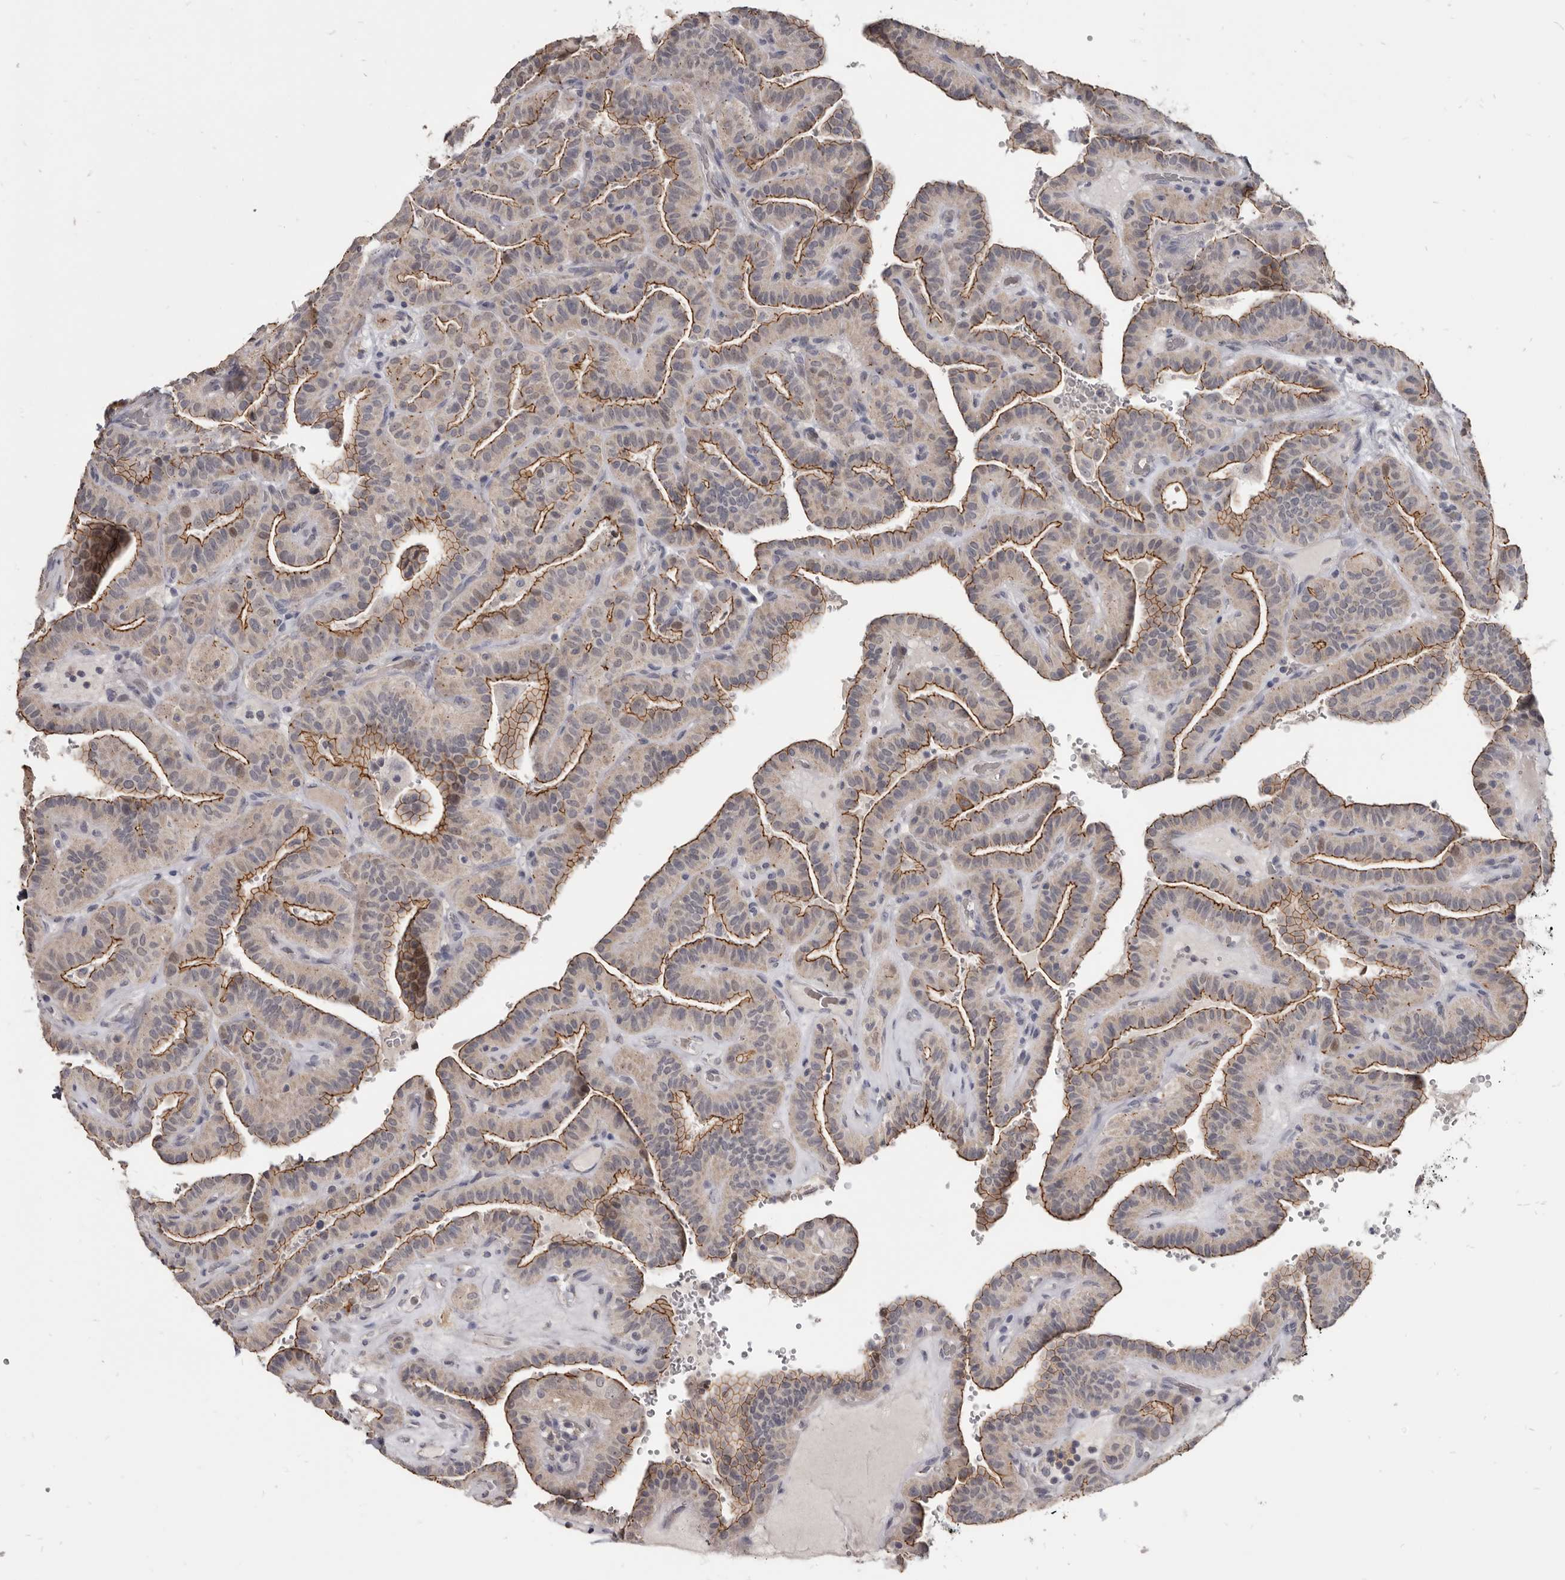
{"staining": {"intensity": "strong", "quantity": ">75%", "location": "cytoplasmic/membranous"}, "tissue": "thyroid cancer", "cell_type": "Tumor cells", "image_type": "cancer", "snomed": [{"axis": "morphology", "description": "Papillary adenocarcinoma, NOS"}, {"axis": "topography", "description": "Thyroid gland"}], "caption": "There is high levels of strong cytoplasmic/membranous staining in tumor cells of thyroid papillary adenocarcinoma, as demonstrated by immunohistochemical staining (brown color).", "gene": "CGN", "patient": {"sex": "male", "age": 77}}